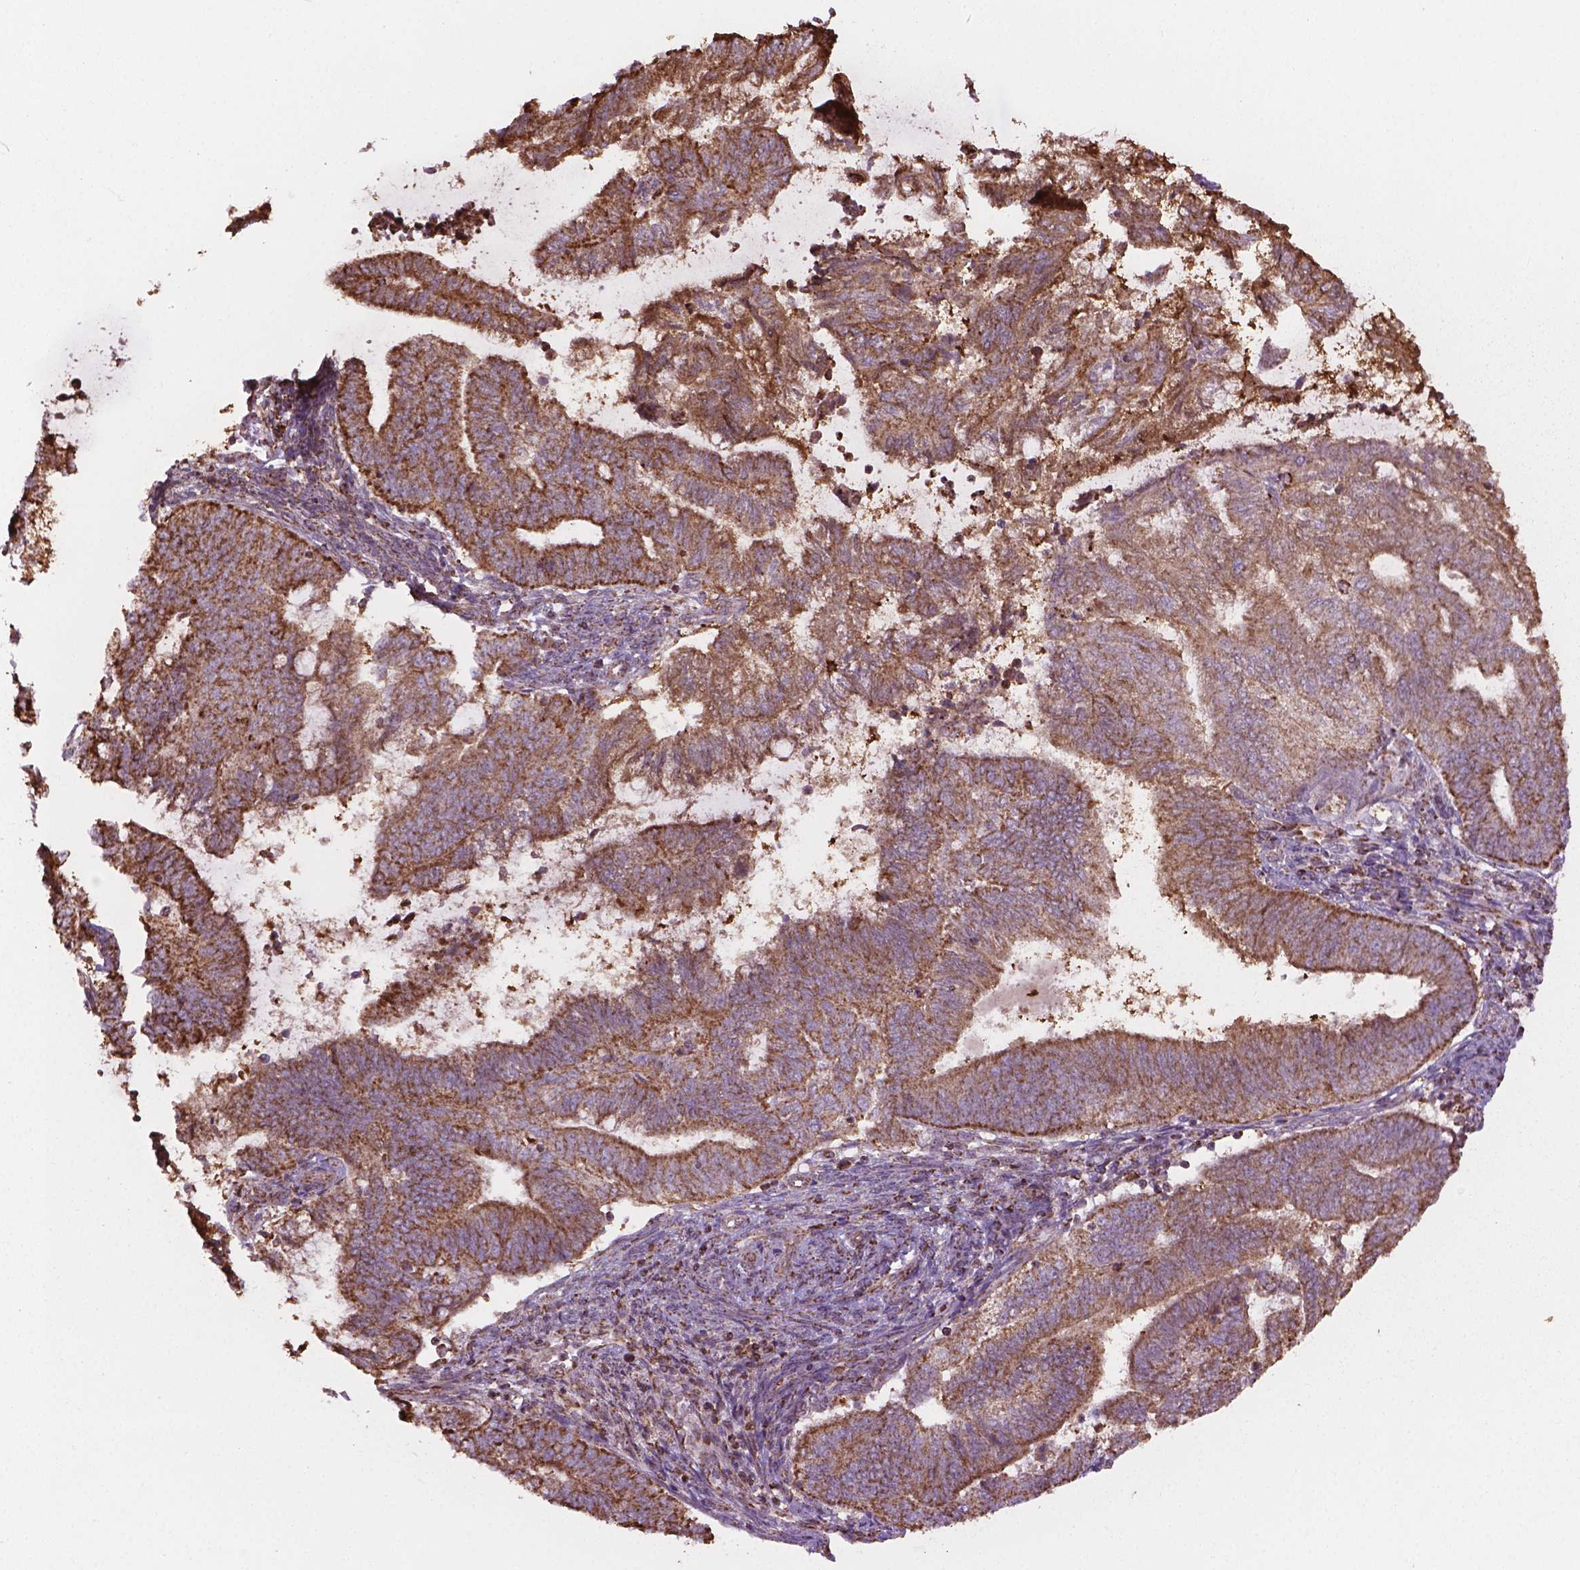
{"staining": {"intensity": "moderate", "quantity": ">75%", "location": "cytoplasmic/membranous"}, "tissue": "endometrial cancer", "cell_type": "Tumor cells", "image_type": "cancer", "snomed": [{"axis": "morphology", "description": "Adenocarcinoma, NOS"}, {"axis": "topography", "description": "Endometrium"}], "caption": "Tumor cells demonstrate medium levels of moderate cytoplasmic/membranous staining in about >75% of cells in endometrial cancer.", "gene": "HS3ST3A1", "patient": {"sex": "female", "age": 65}}